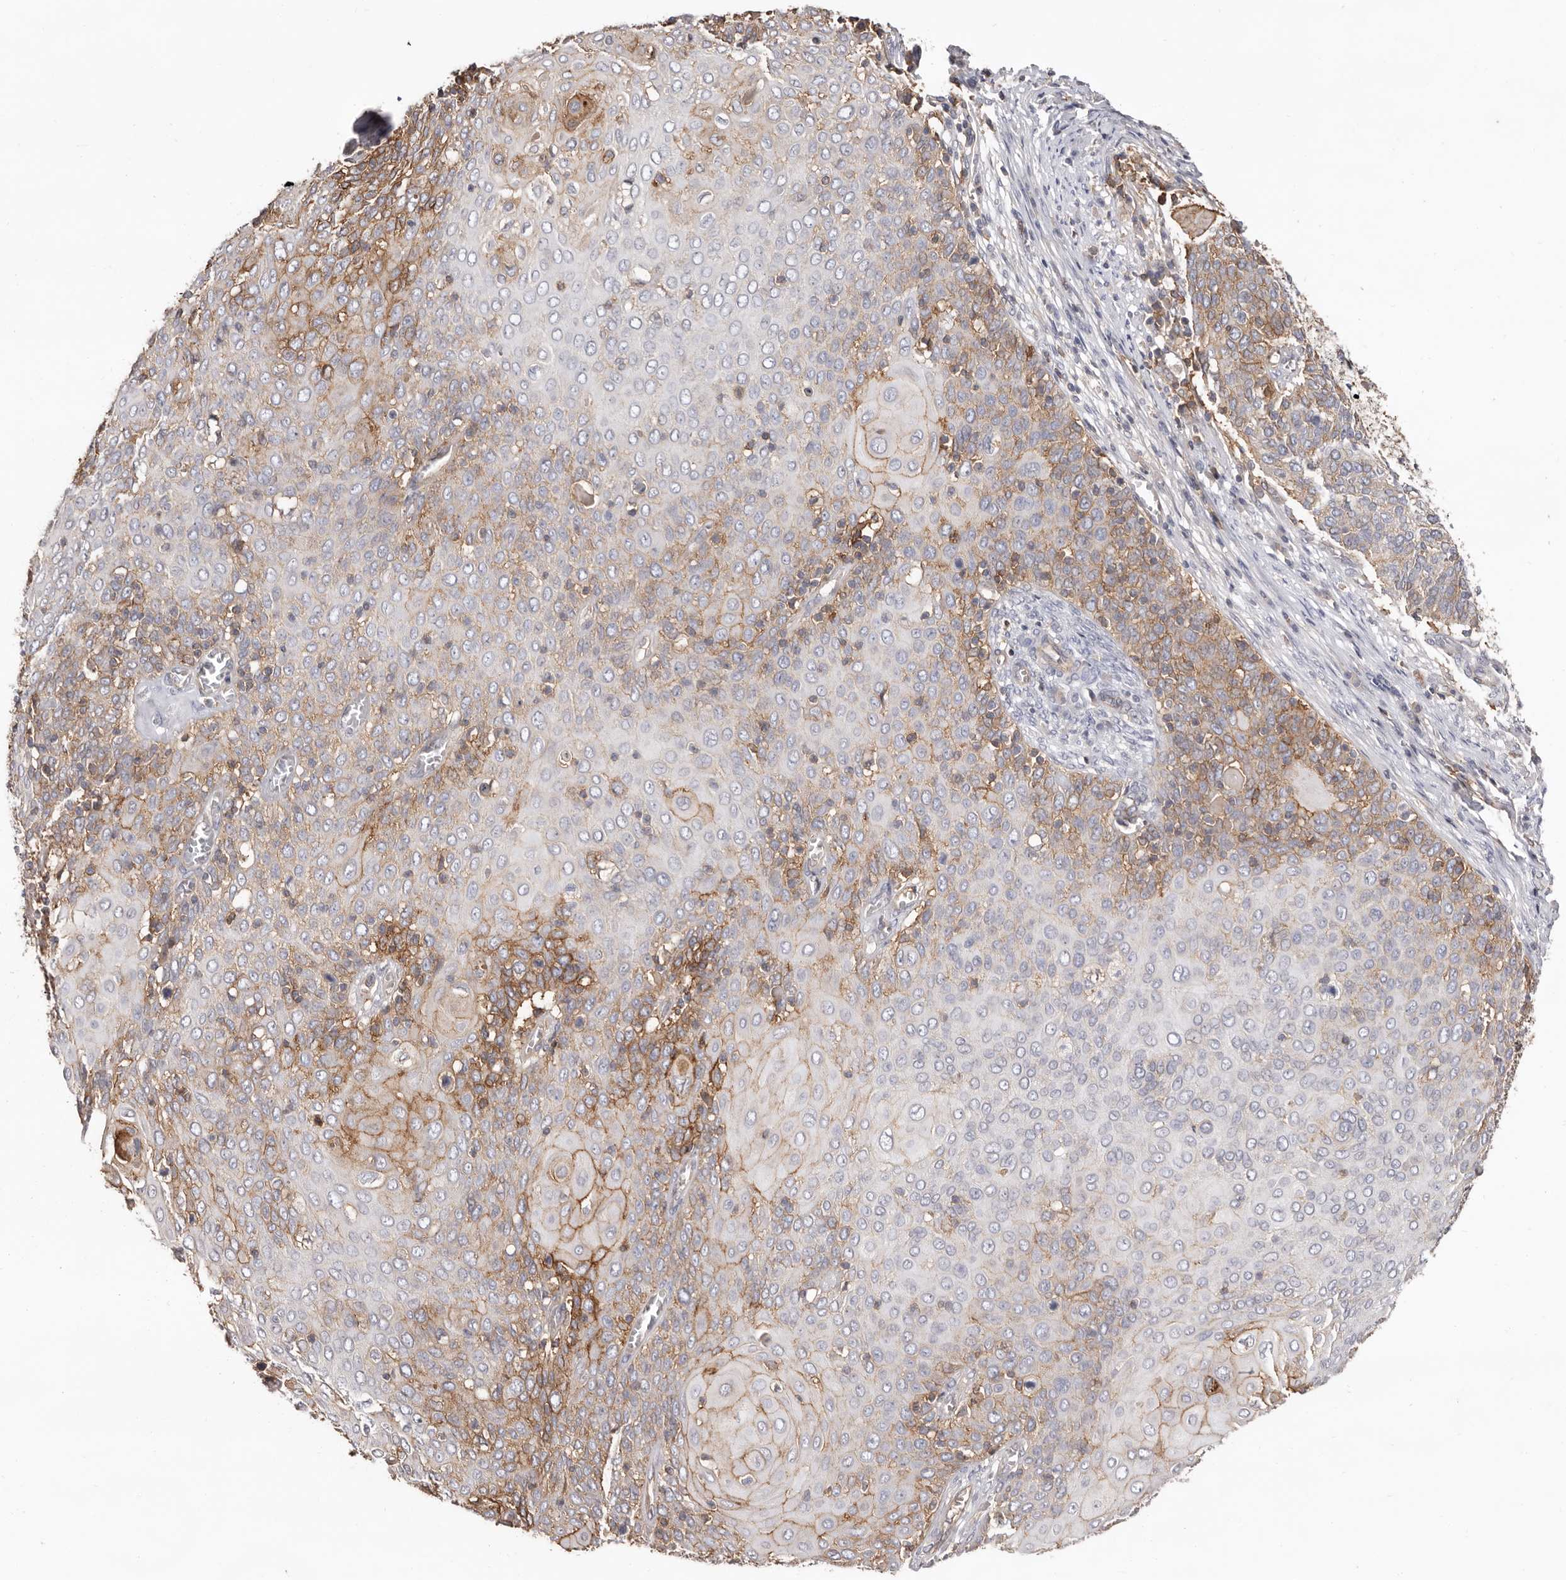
{"staining": {"intensity": "moderate", "quantity": "25%-75%", "location": "cytoplasmic/membranous"}, "tissue": "cervical cancer", "cell_type": "Tumor cells", "image_type": "cancer", "snomed": [{"axis": "morphology", "description": "Squamous cell carcinoma, NOS"}, {"axis": "topography", "description": "Cervix"}], "caption": "Tumor cells exhibit medium levels of moderate cytoplasmic/membranous positivity in approximately 25%-75% of cells in cervical cancer.", "gene": "MMACHC", "patient": {"sex": "female", "age": 39}}